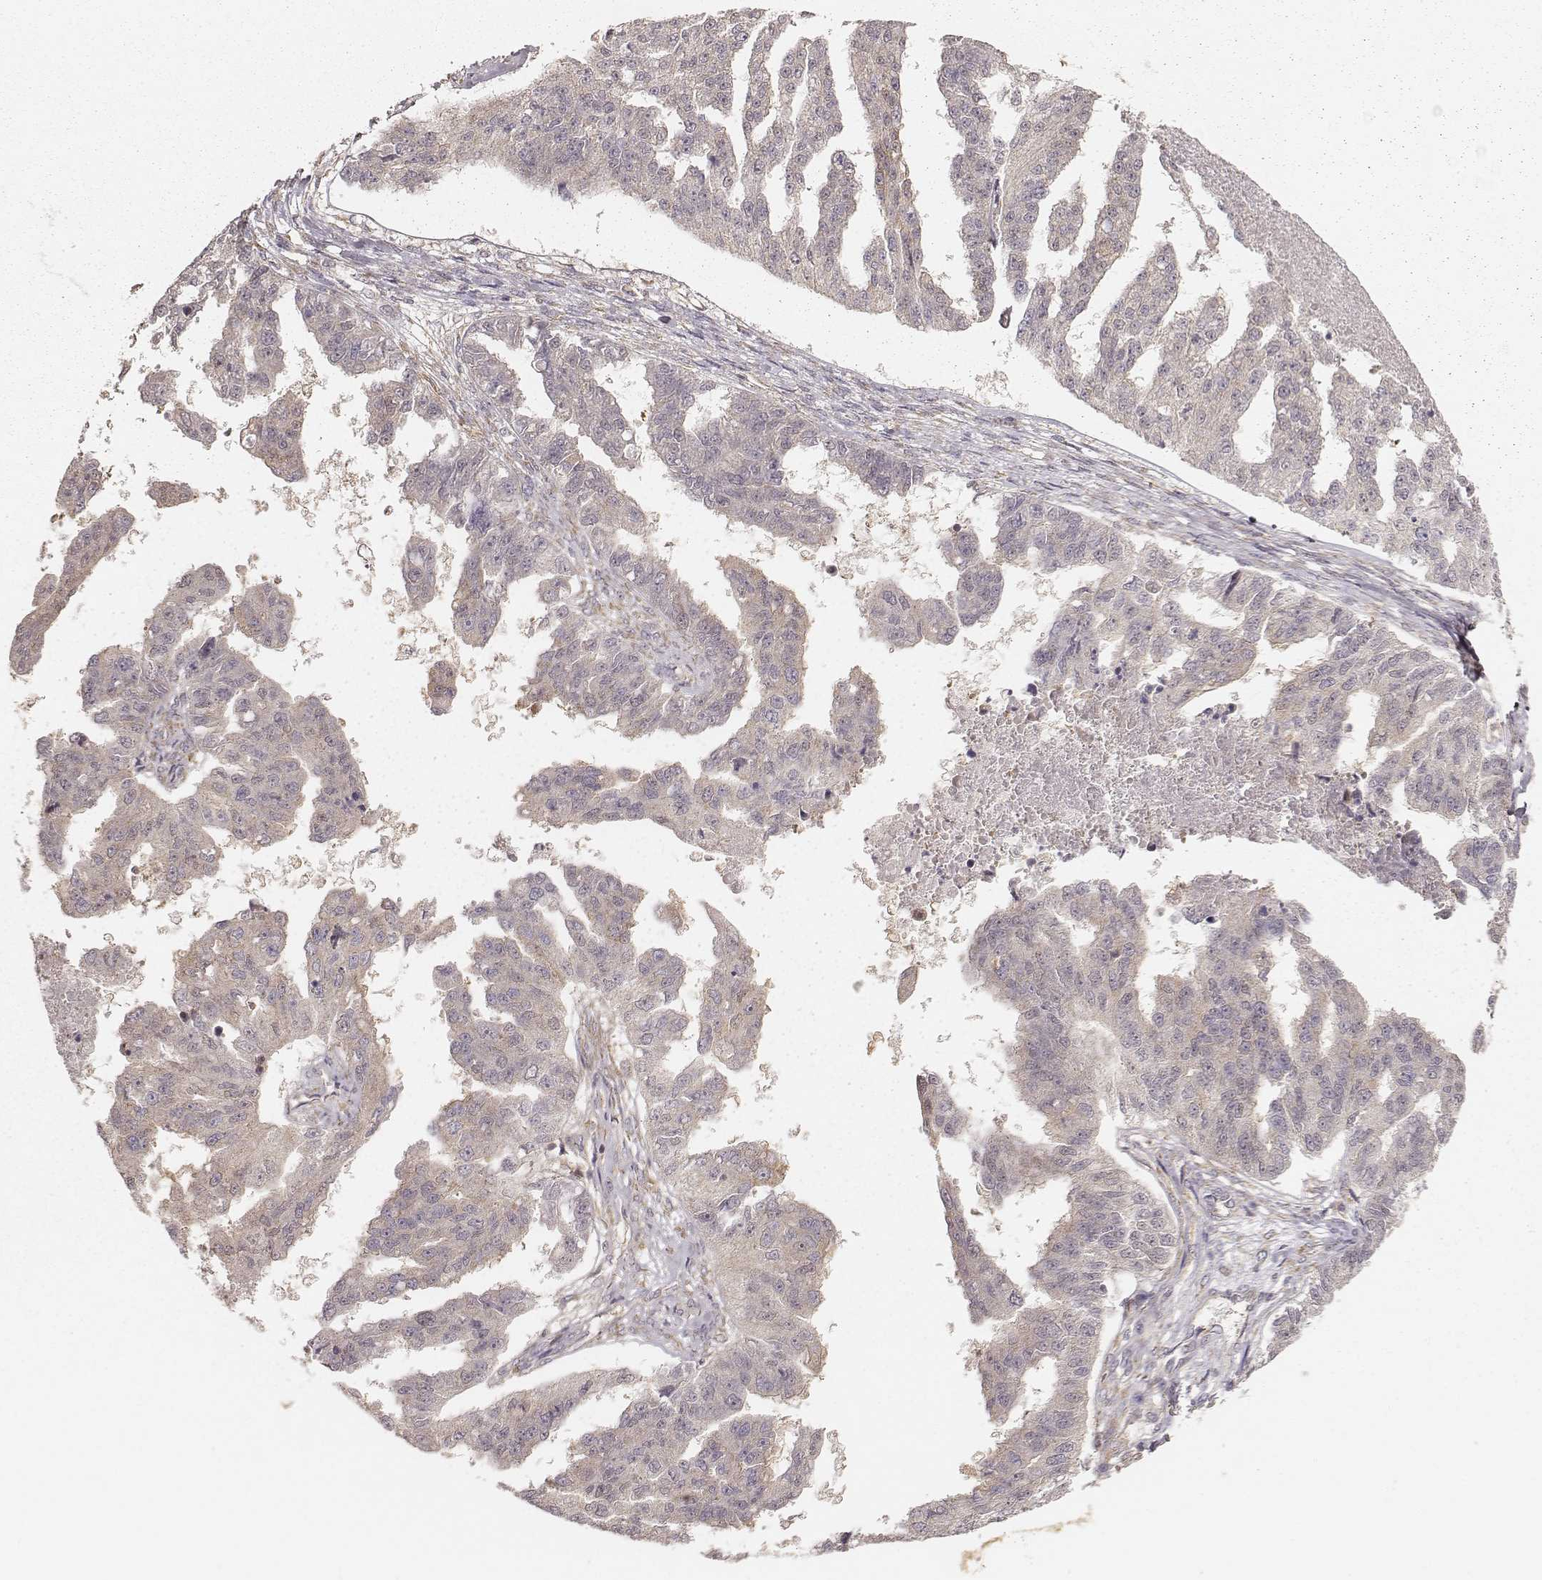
{"staining": {"intensity": "negative", "quantity": "none", "location": "none"}, "tissue": "ovarian cancer", "cell_type": "Tumor cells", "image_type": "cancer", "snomed": [{"axis": "morphology", "description": "Cystadenocarcinoma, serous, NOS"}, {"axis": "topography", "description": "Ovary"}], "caption": "Tumor cells are negative for protein expression in human ovarian cancer. (Immunohistochemistry (ihc), brightfield microscopy, high magnification).", "gene": "CARS1", "patient": {"sex": "female", "age": 58}}